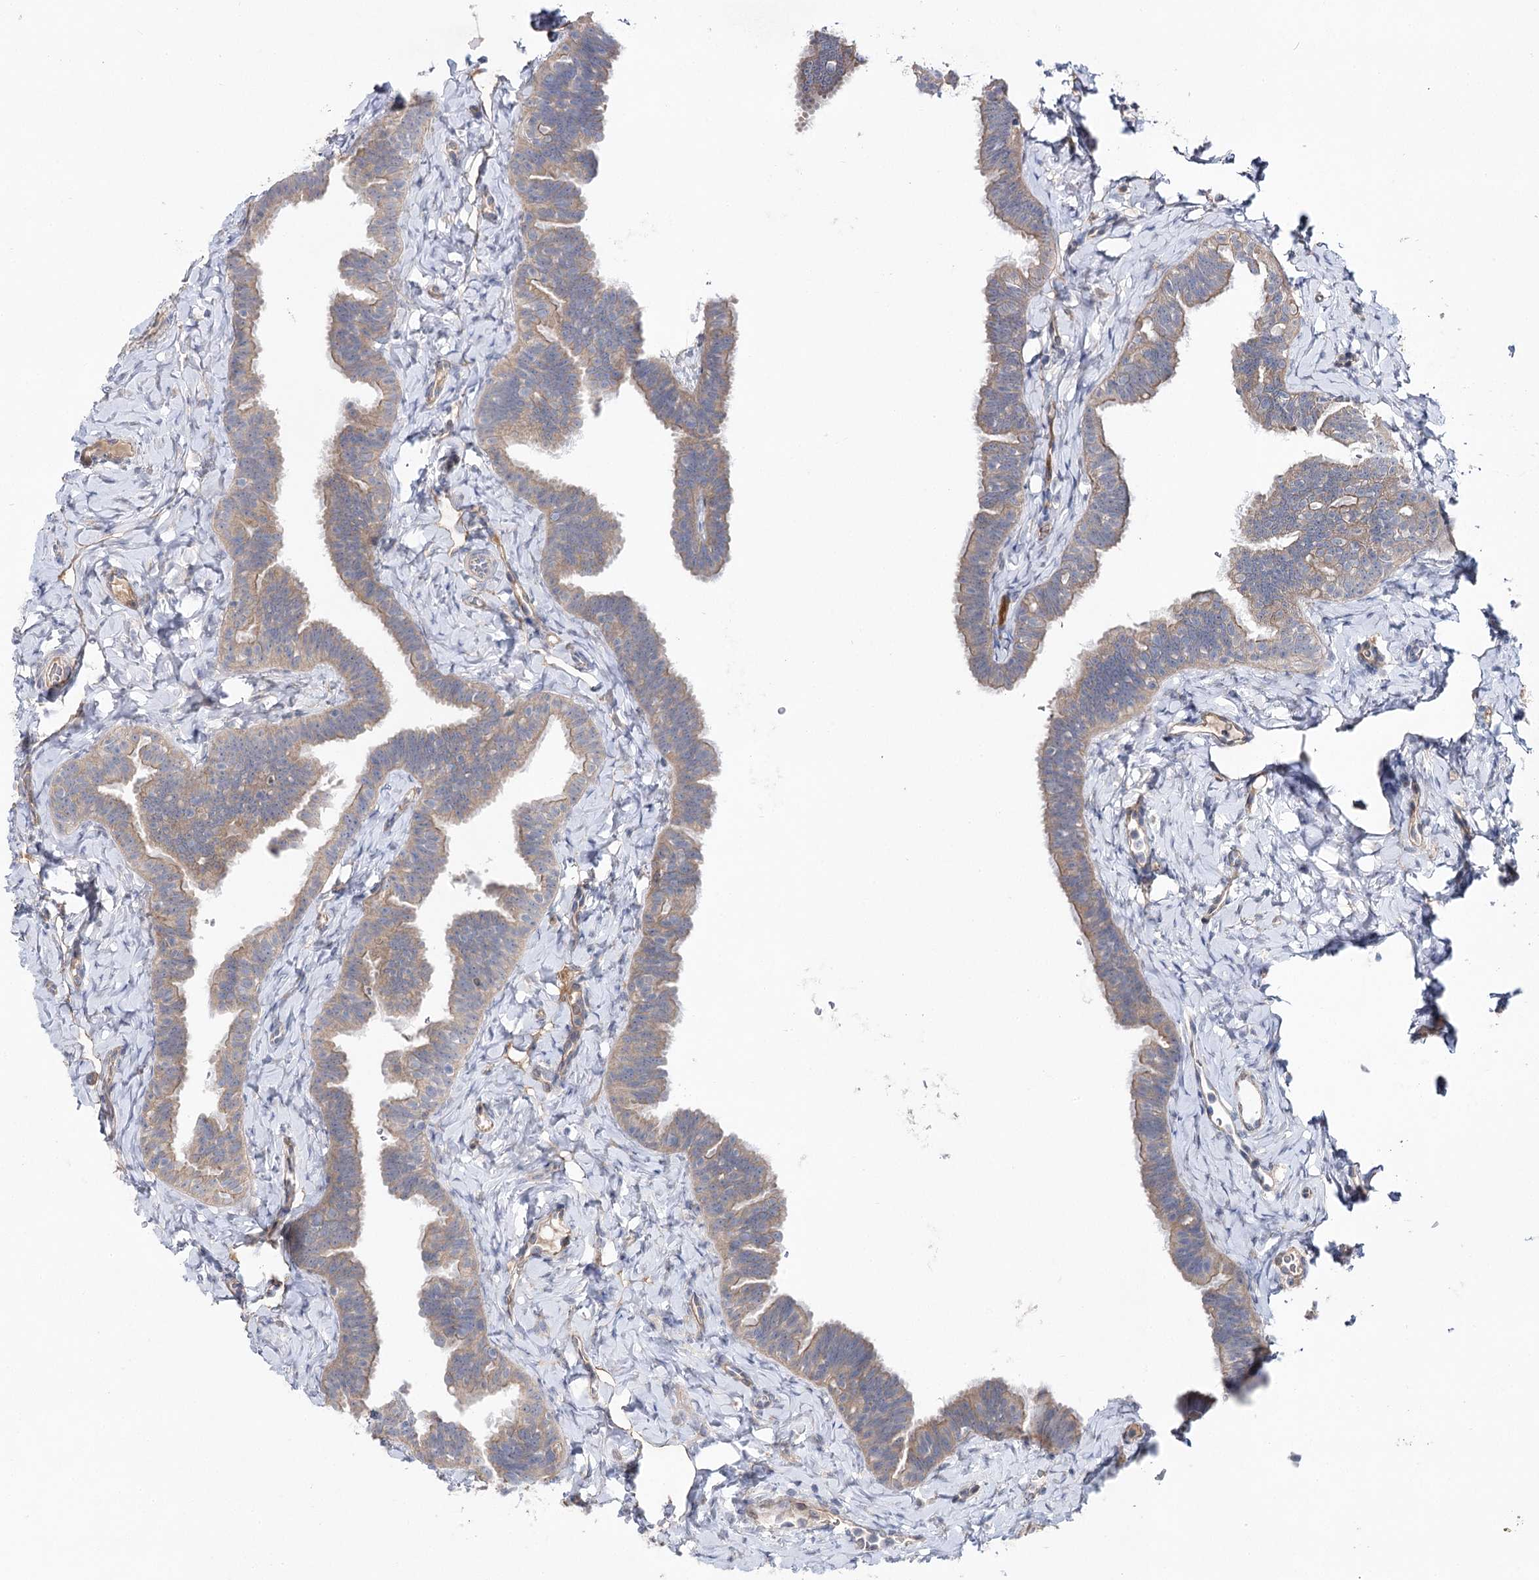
{"staining": {"intensity": "weak", "quantity": "25%-75%", "location": "cytoplasmic/membranous"}, "tissue": "fallopian tube", "cell_type": "Glandular cells", "image_type": "normal", "snomed": [{"axis": "morphology", "description": "Normal tissue, NOS"}, {"axis": "topography", "description": "Fallopian tube"}], "caption": "An image of fallopian tube stained for a protein shows weak cytoplasmic/membranous brown staining in glandular cells.", "gene": "LRRC14B", "patient": {"sex": "female", "age": 65}}